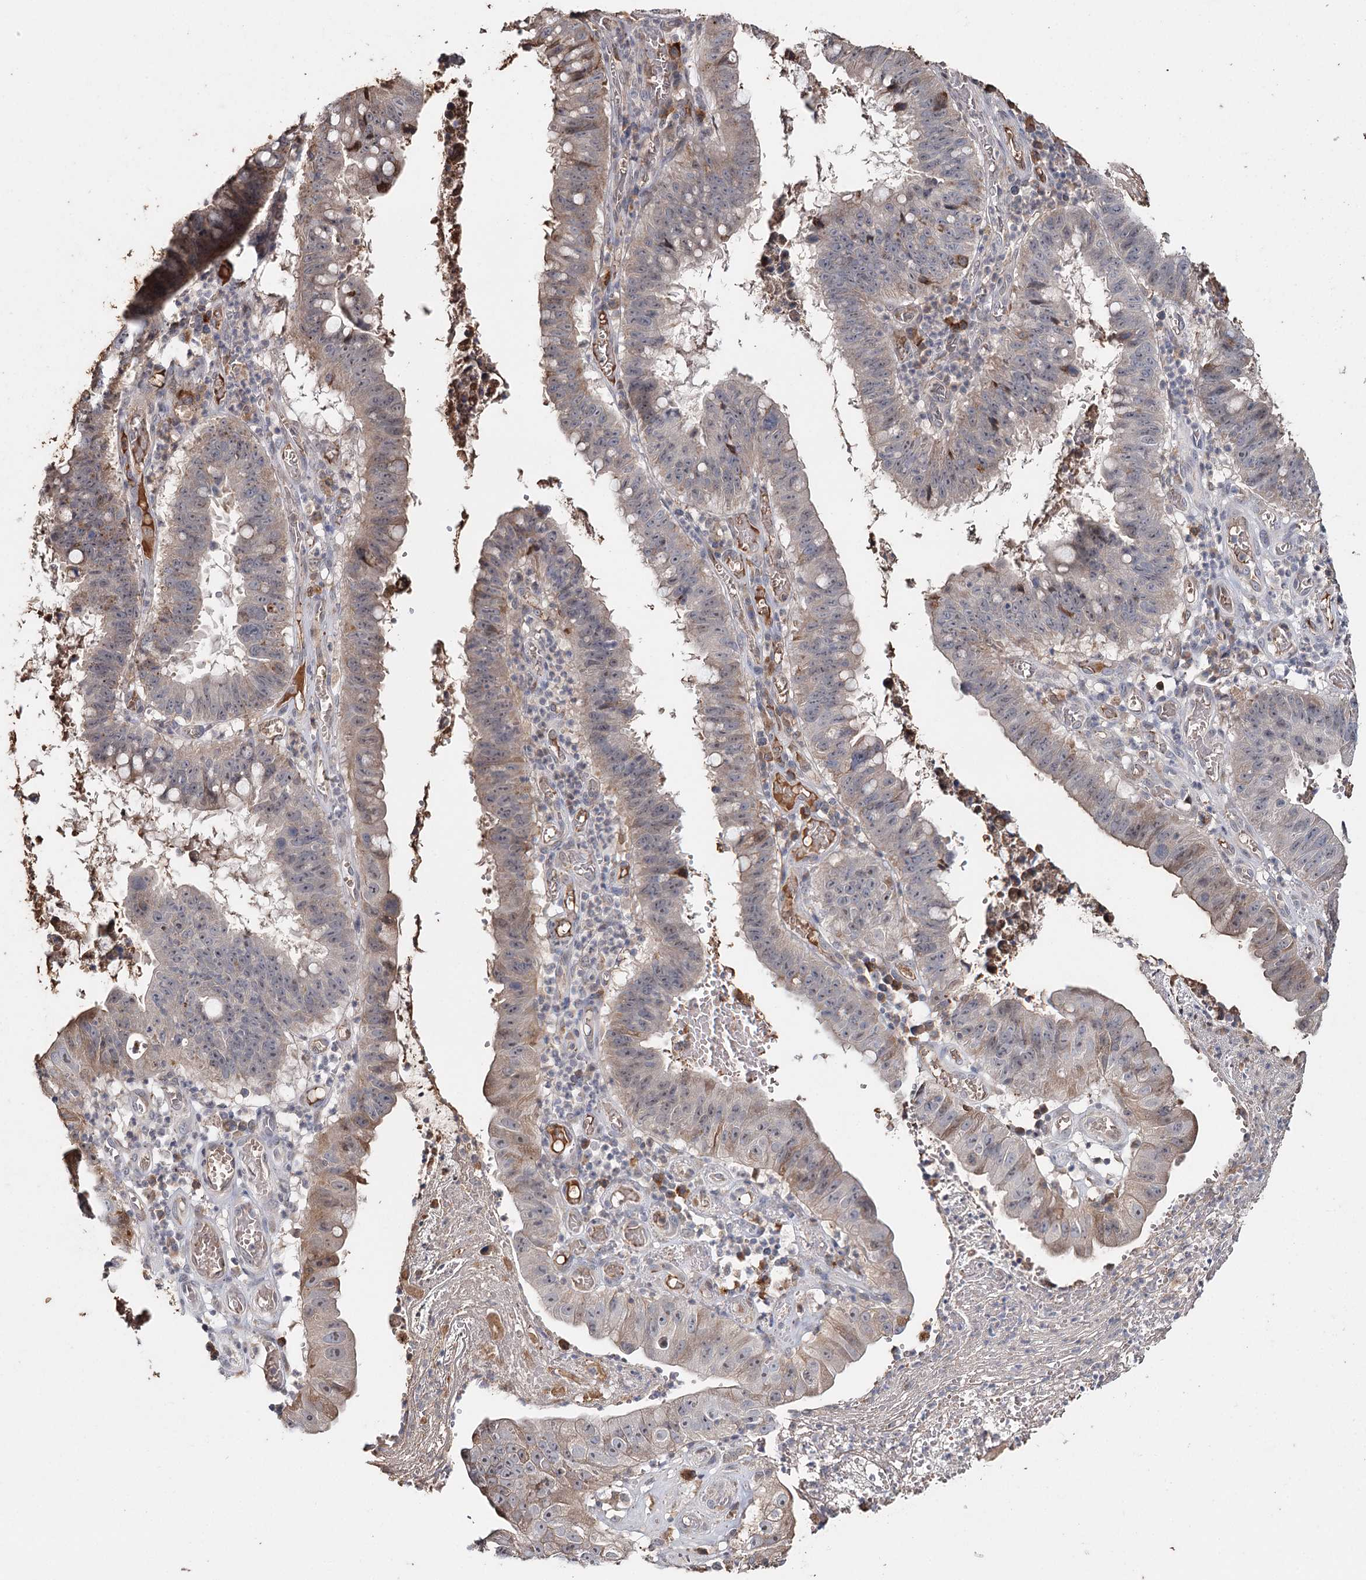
{"staining": {"intensity": "moderate", "quantity": "<25%", "location": "cytoplasmic/membranous"}, "tissue": "stomach cancer", "cell_type": "Tumor cells", "image_type": "cancer", "snomed": [{"axis": "morphology", "description": "Adenocarcinoma, NOS"}, {"axis": "topography", "description": "Stomach"}], "caption": "Immunohistochemistry (IHC) of human stomach adenocarcinoma reveals low levels of moderate cytoplasmic/membranous expression in about <25% of tumor cells.", "gene": "SYVN1", "patient": {"sex": "male", "age": 59}}